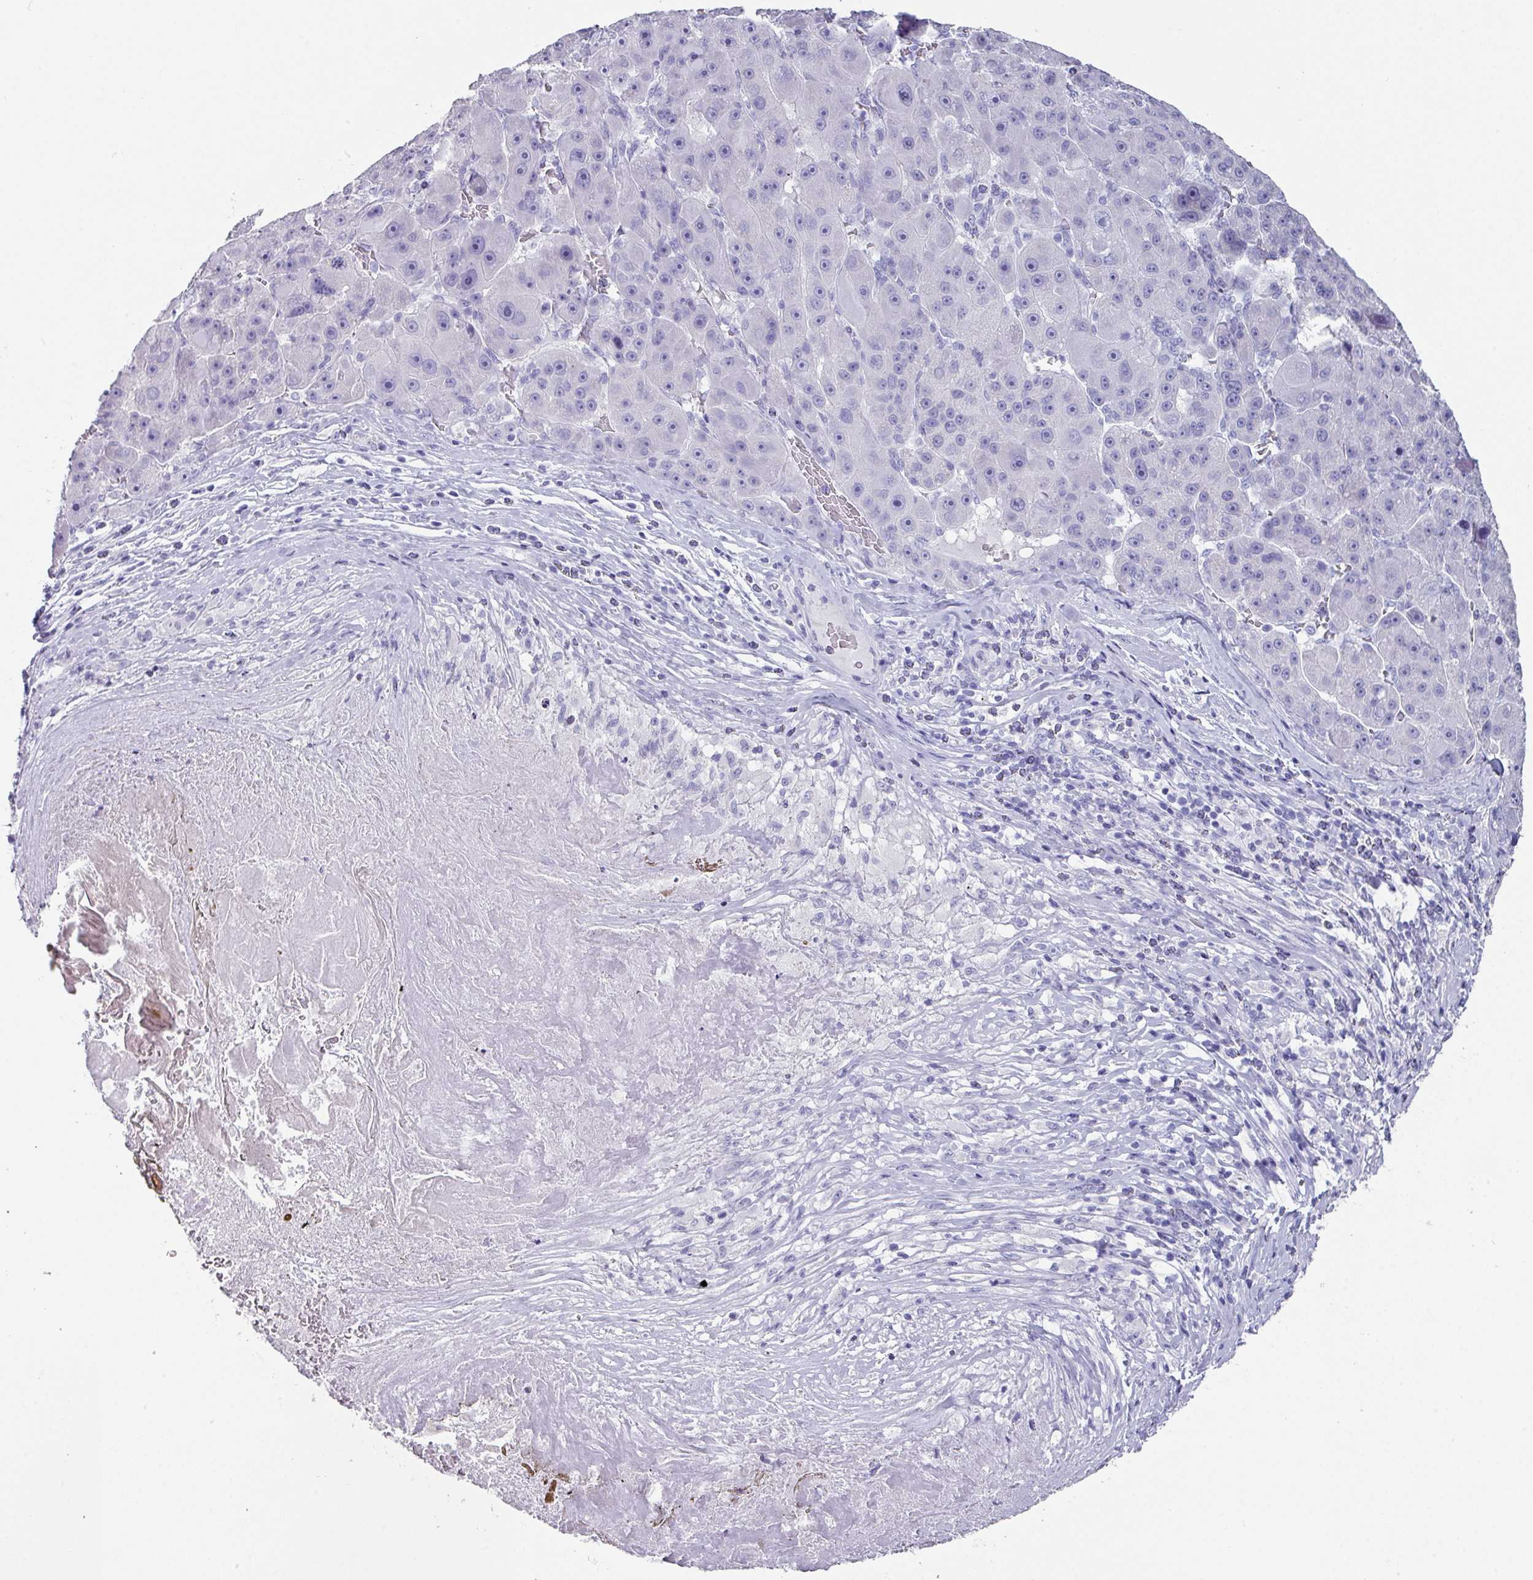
{"staining": {"intensity": "negative", "quantity": "none", "location": "none"}, "tissue": "liver cancer", "cell_type": "Tumor cells", "image_type": "cancer", "snomed": [{"axis": "morphology", "description": "Carcinoma, Hepatocellular, NOS"}, {"axis": "topography", "description": "Liver"}], "caption": "High power microscopy micrograph of an immunohistochemistry (IHC) photomicrograph of hepatocellular carcinoma (liver), revealing no significant expression in tumor cells.", "gene": "PEX10", "patient": {"sex": "male", "age": 76}}